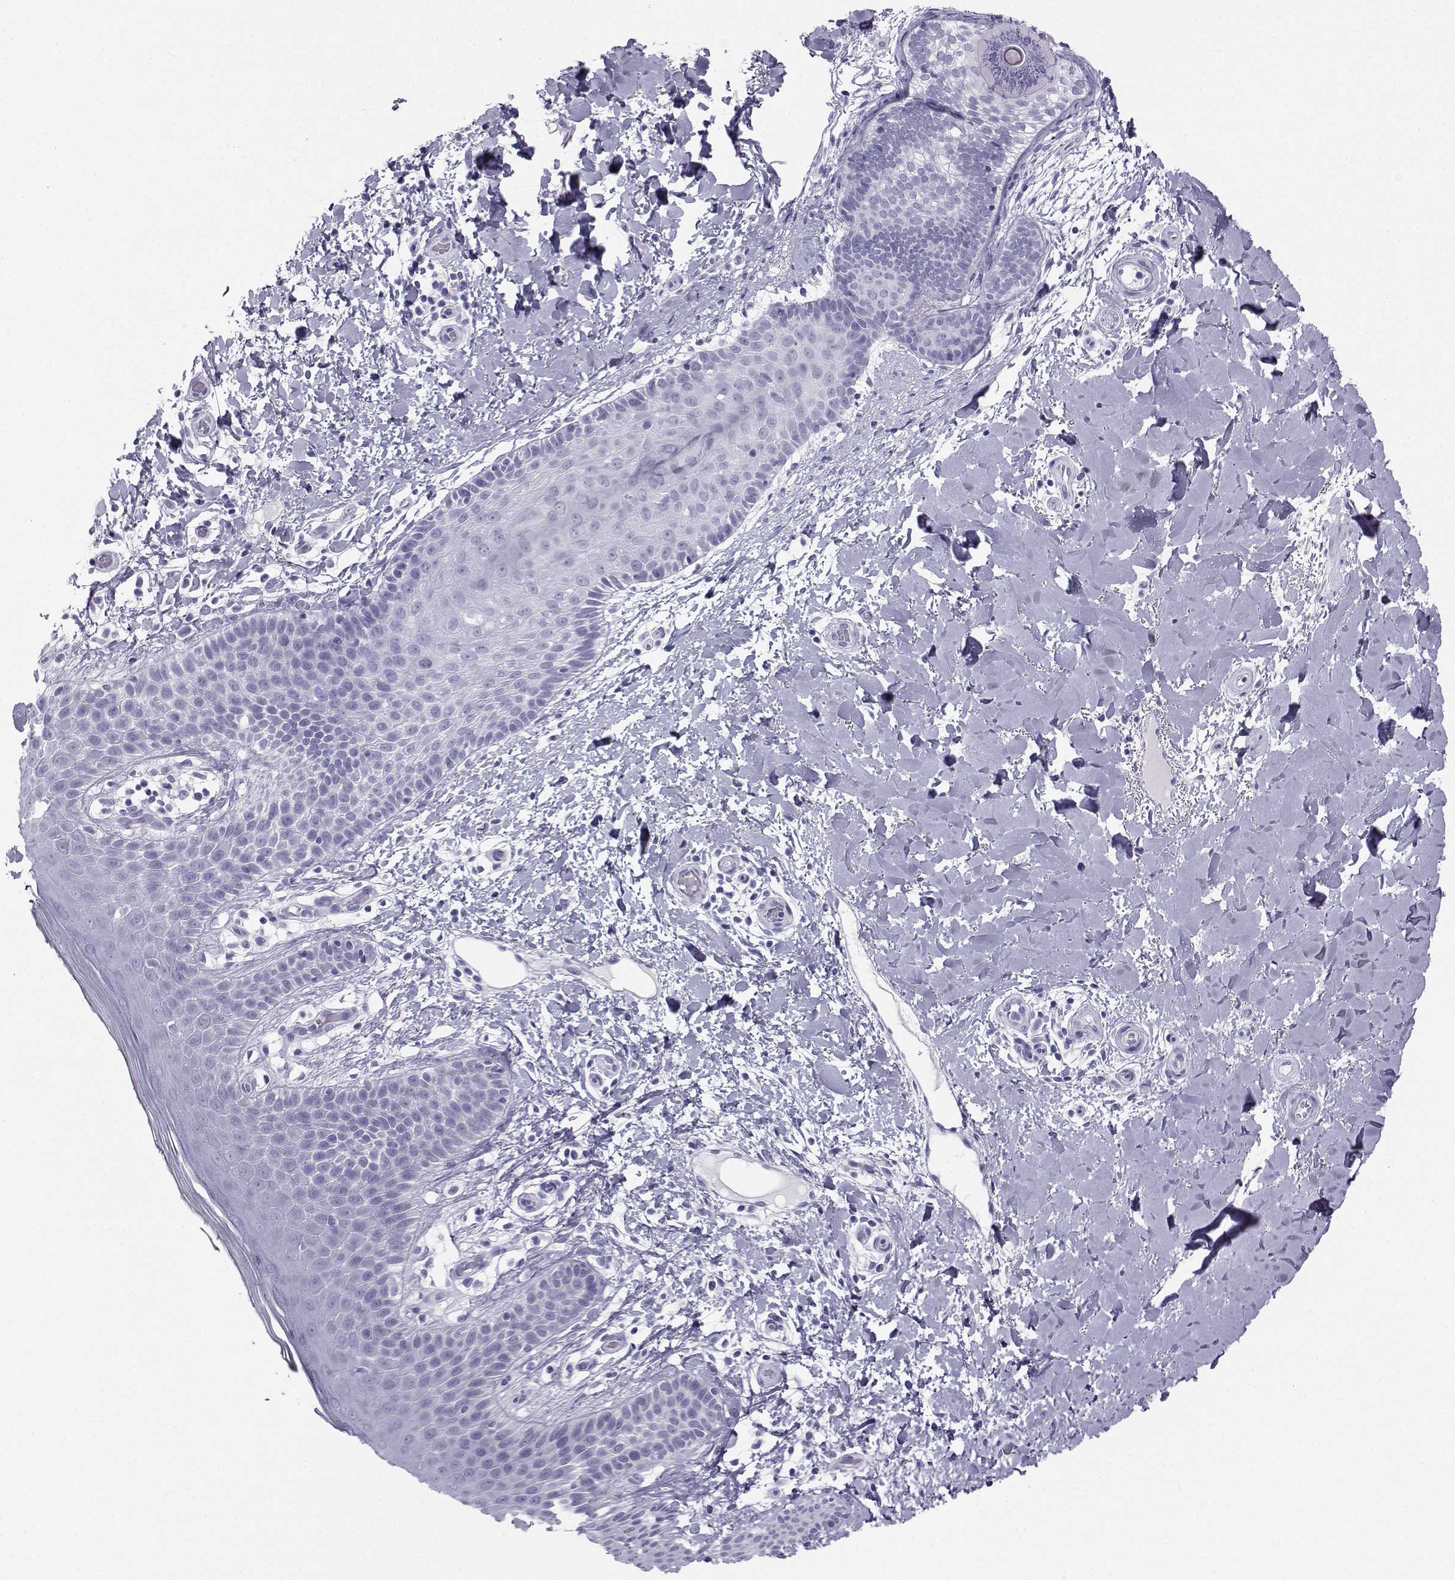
{"staining": {"intensity": "negative", "quantity": "none", "location": "none"}, "tissue": "skin", "cell_type": "Epidermal cells", "image_type": "normal", "snomed": [{"axis": "morphology", "description": "Normal tissue, NOS"}, {"axis": "topography", "description": "Anal"}], "caption": "Epidermal cells are negative for brown protein staining in unremarkable skin. (DAB IHC visualized using brightfield microscopy, high magnification).", "gene": "SST", "patient": {"sex": "male", "age": 36}}